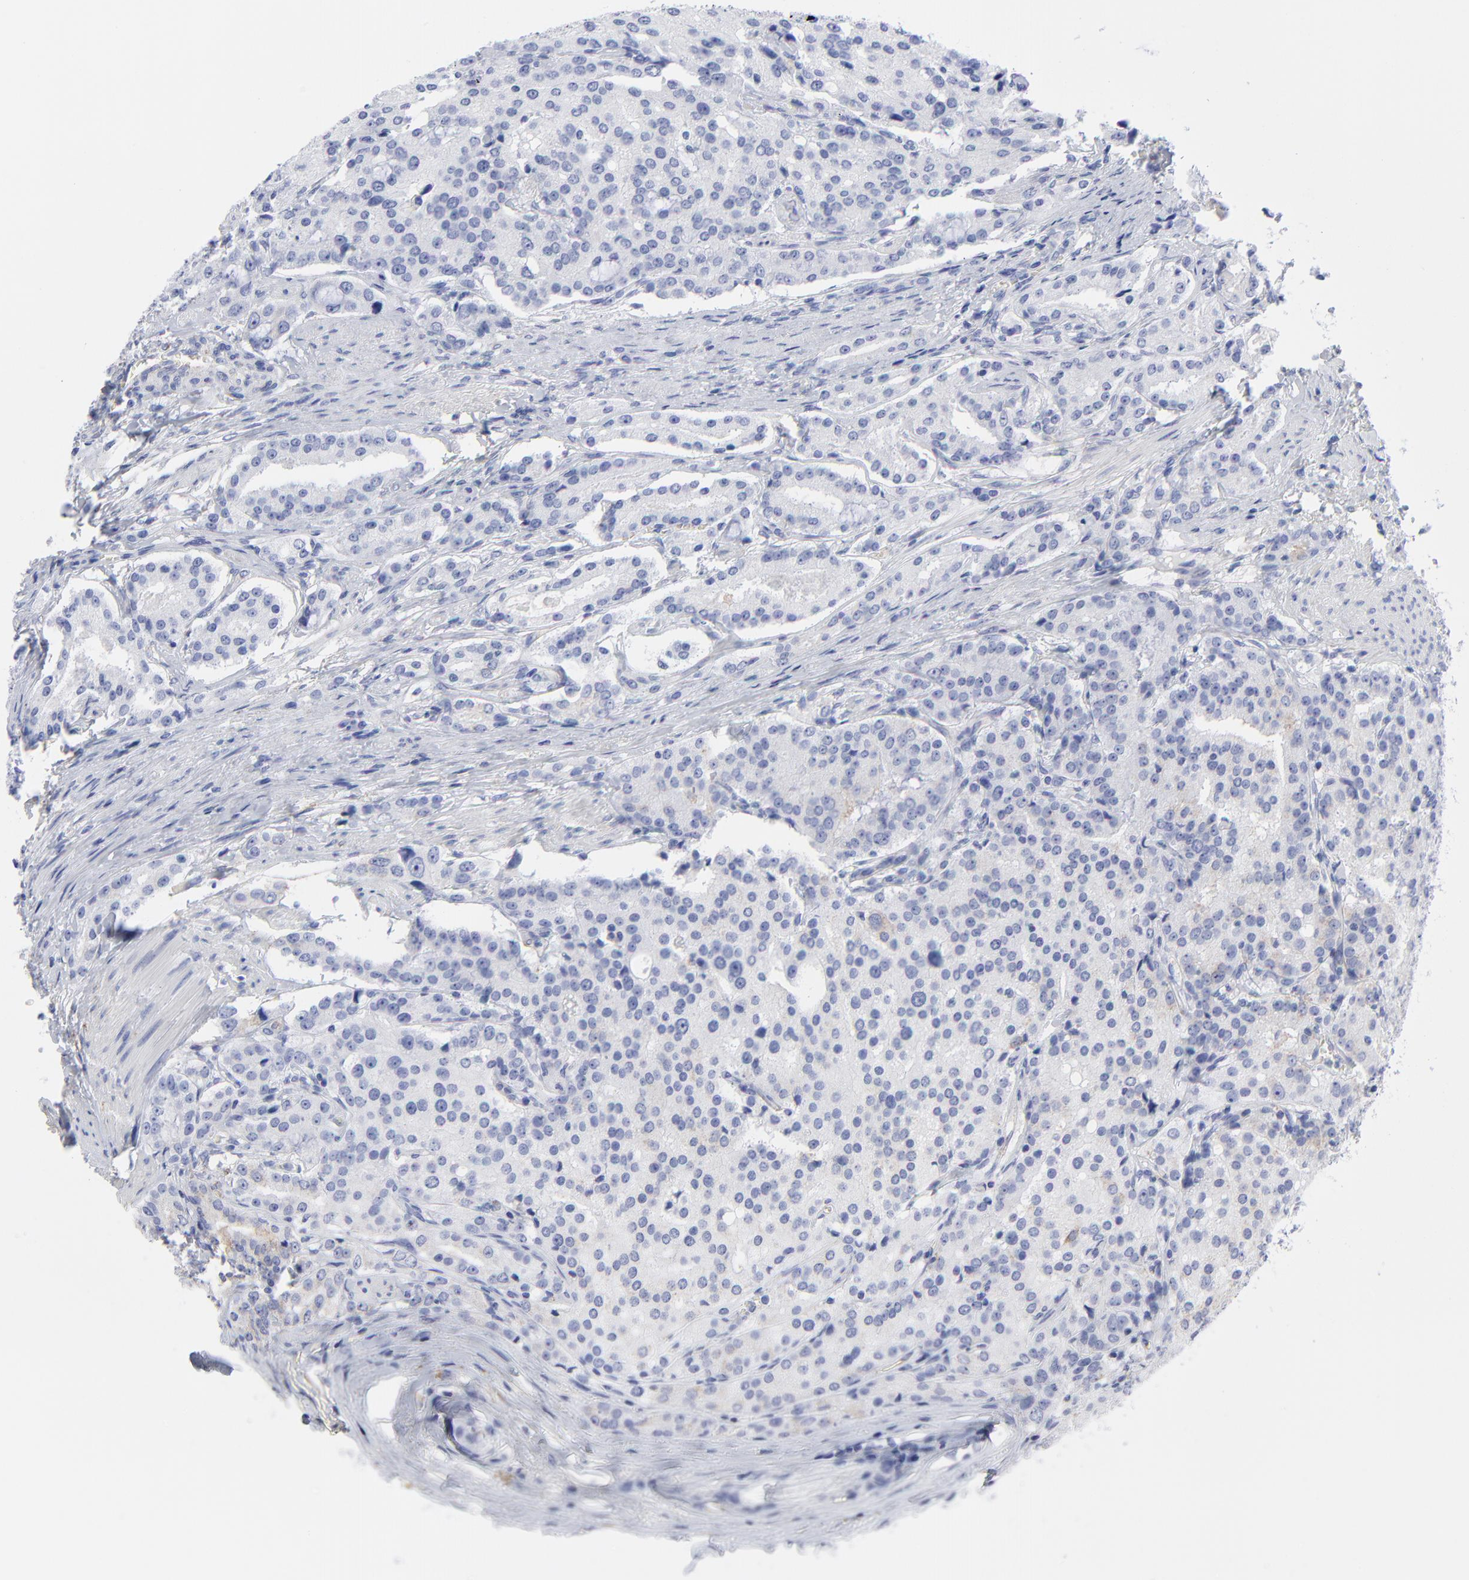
{"staining": {"intensity": "weak", "quantity": "<25%", "location": "cytoplasmic/membranous"}, "tissue": "prostate cancer", "cell_type": "Tumor cells", "image_type": "cancer", "snomed": [{"axis": "morphology", "description": "Adenocarcinoma, Medium grade"}, {"axis": "topography", "description": "Prostate"}], "caption": "High power microscopy micrograph of an immunohistochemistry histopathology image of medium-grade adenocarcinoma (prostate), revealing no significant expression in tumor cells.", "gene": "CNTN3", "patient": {"sex": "male", "age": 72}}